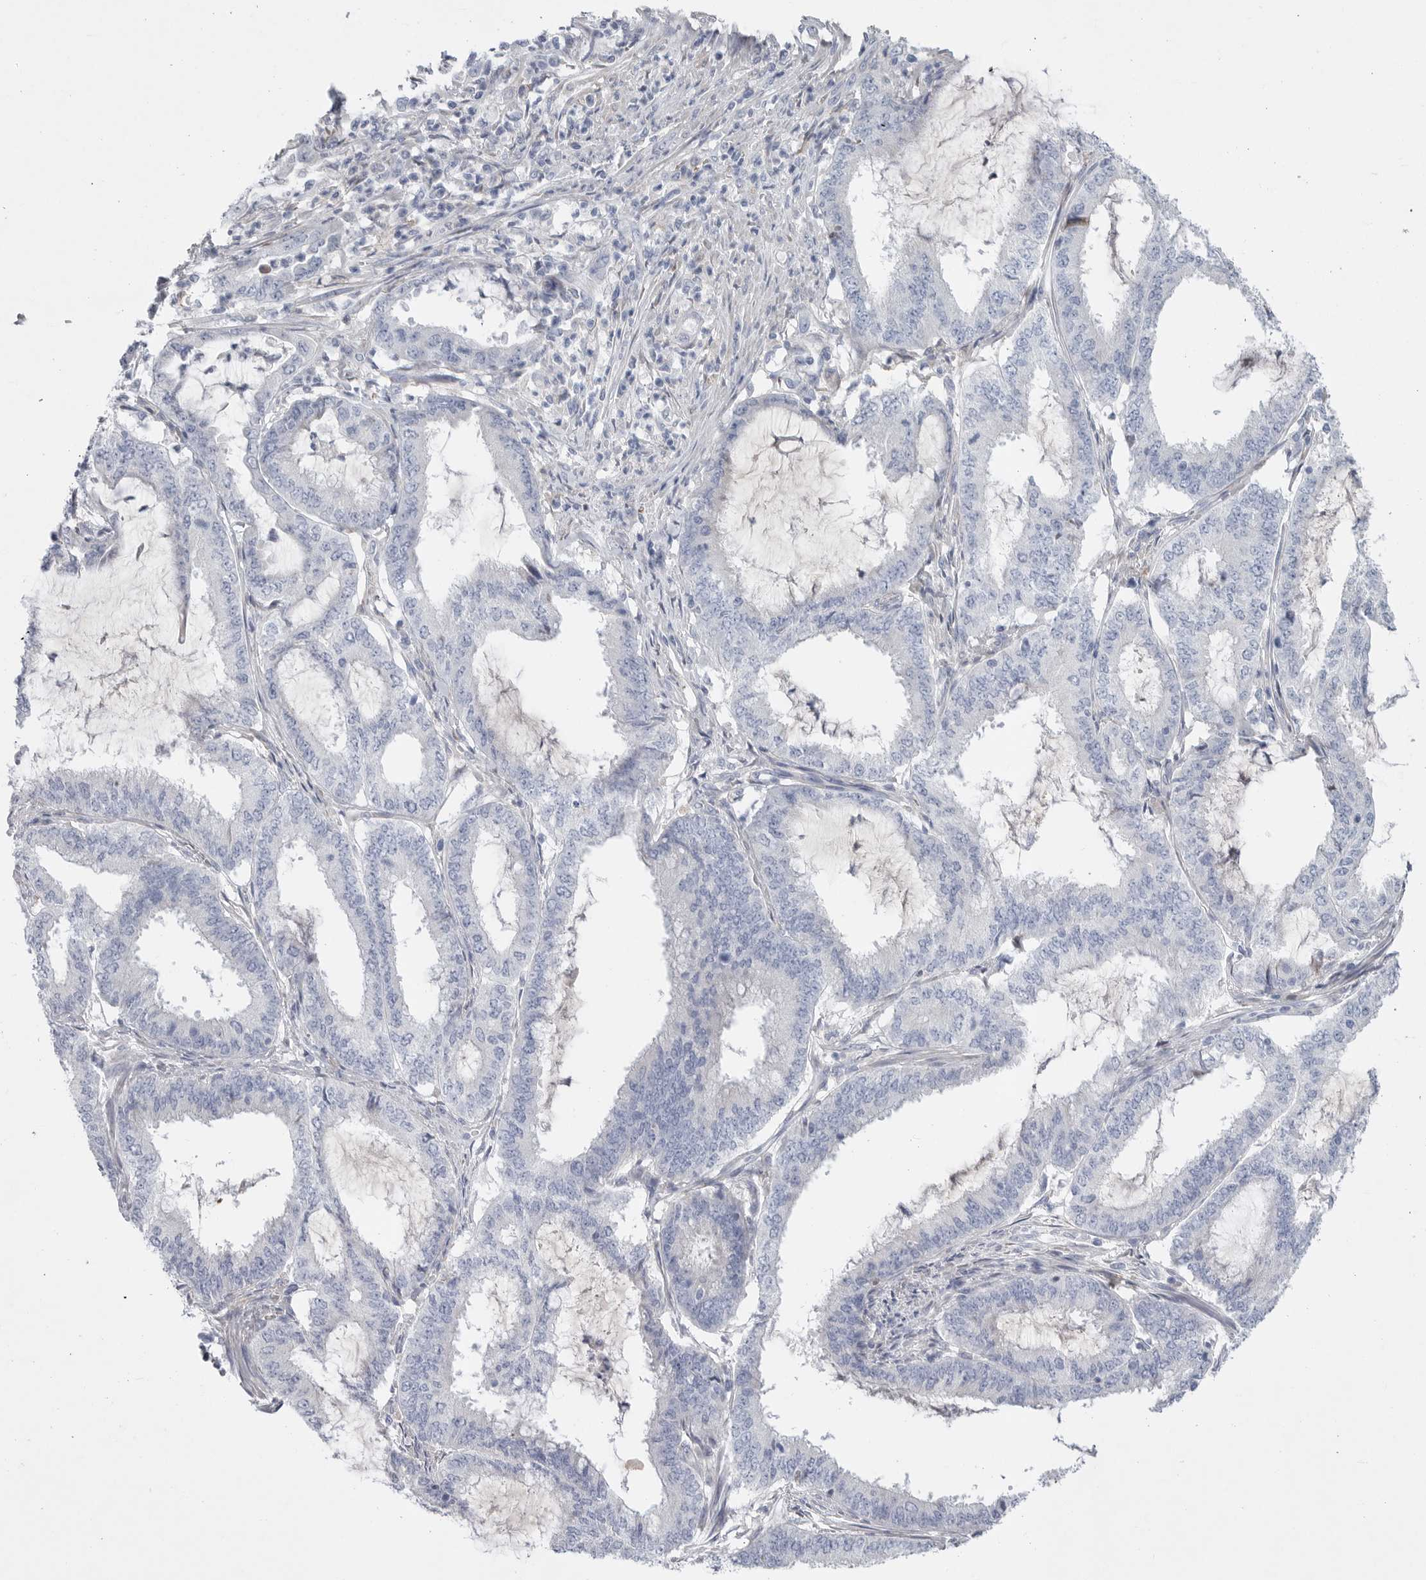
{"staining": {"intensity": "negative", "quantity": "none", "location": "none"}, "tissue": "endometrial cancer", "cell_type": "Tumor cells", "image_type": "cancer", "snomed": [{"axis": "morphology", "description": "Adenocarcinoma, NOS"}, {"axis": "topography", "description": "Endometrium"}], "caption": "Protein analysis of endometrial cancer (adenocarcinoma) demonstrates no significant staining in tumor cells. The staining was performed using DAB to visualize the protein expression in brown, while the nuclei were stained in blue with hematoxylin (Magnification: 20x).", "gene": "CAMK2B", "patient": {"sex": "female", "age": 51}}